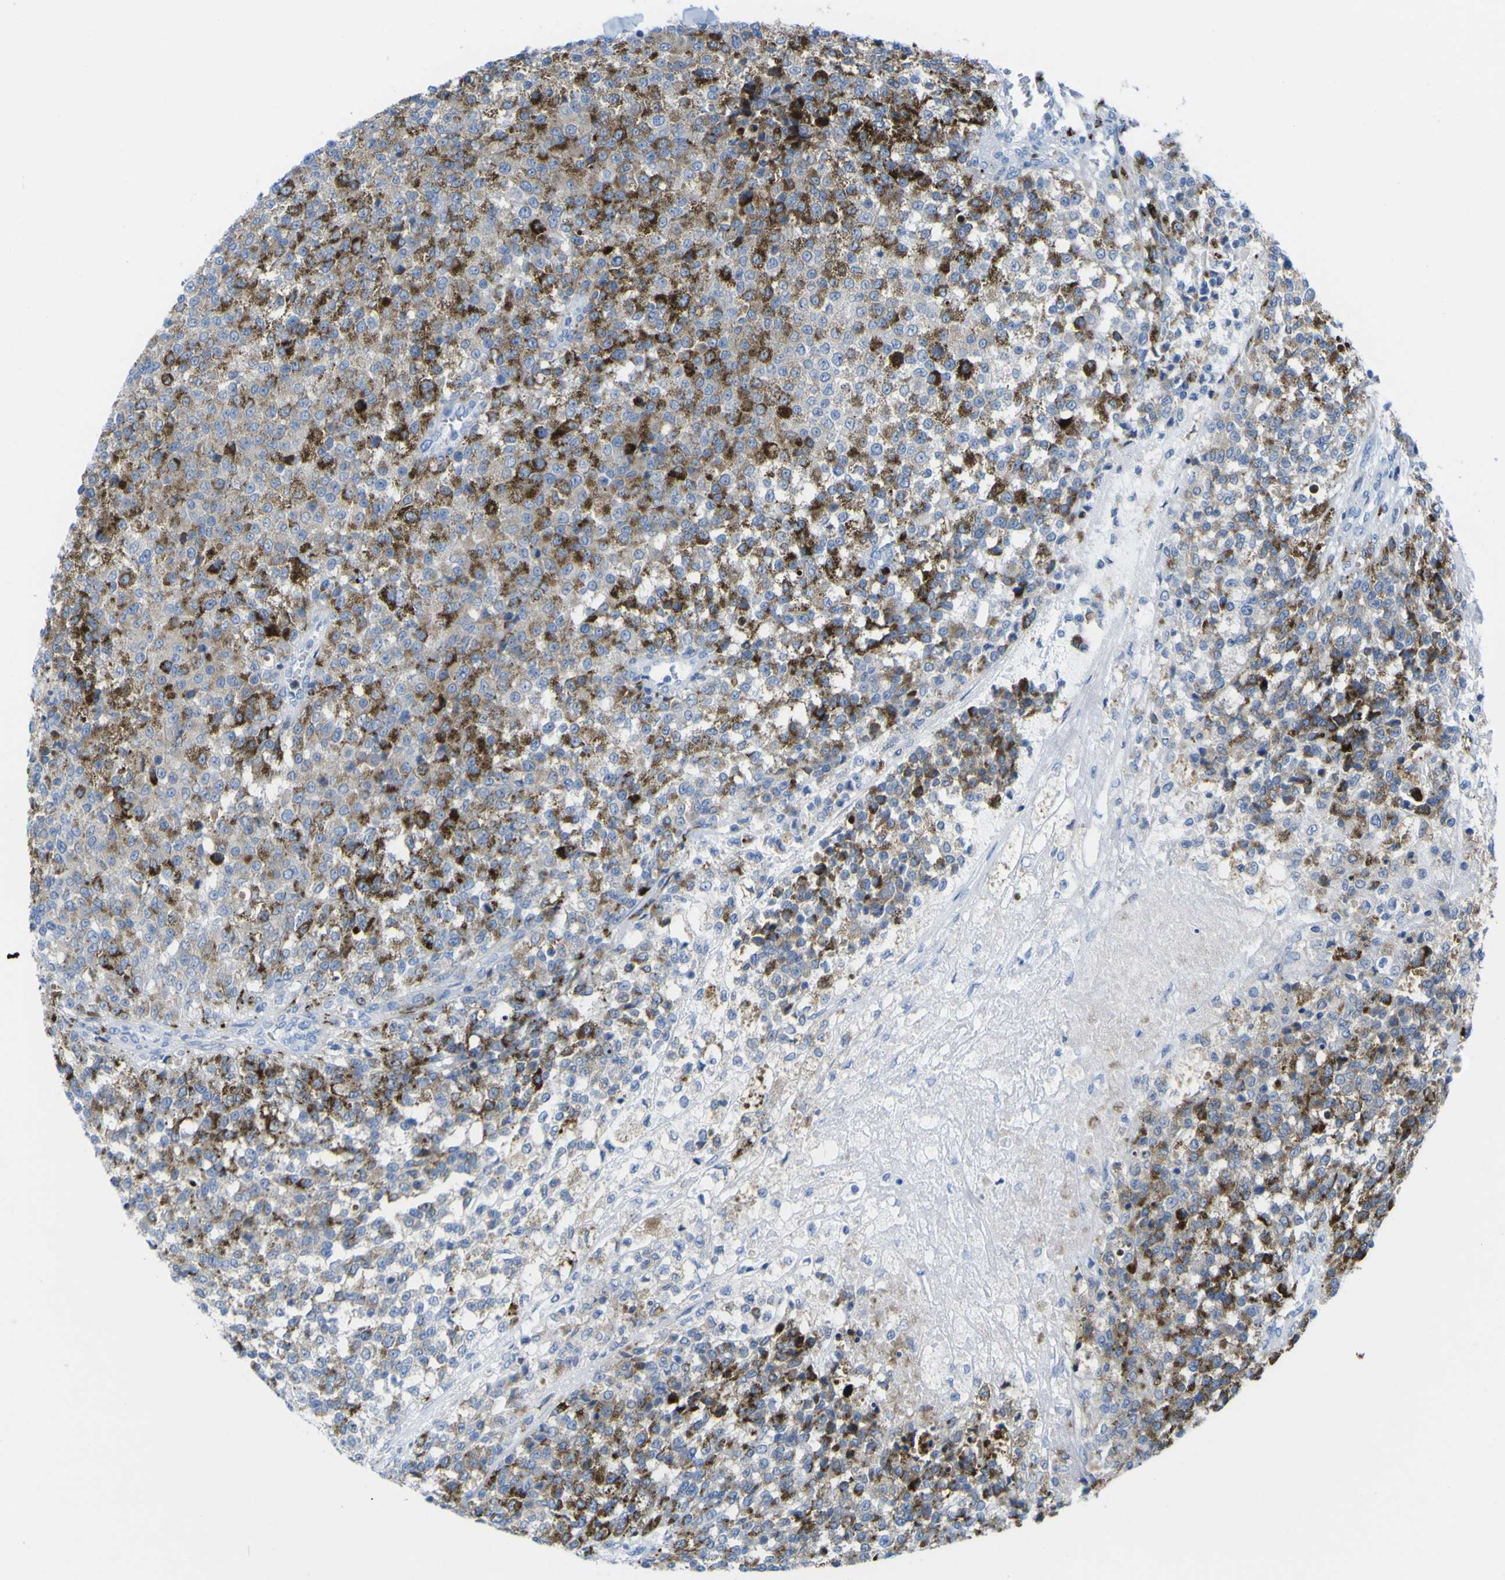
{"staining": {"intensity": "strong", "quantity": "25%-75%", "location": "cytoplasmic/membranous"}, "tissue": "testis cancer", "cell_type": "Tumor cells", "image_type": "cancer", "snomed": [{"axis": "morphology", "description": "Seminoma, NOS"}, {"axis": "topography", "description": "Testis"}], "caption": "Protein positivity by immunohistochemistry displays strong cytoplasmic/membranous expression in approximately 25%-75% of tumor cells in testis seminoma. The protein of interest is shown in brown color, while the nuclei are stained blue.", "gene": "PLD3", "patient": {"sex": "male", "age": 59}}